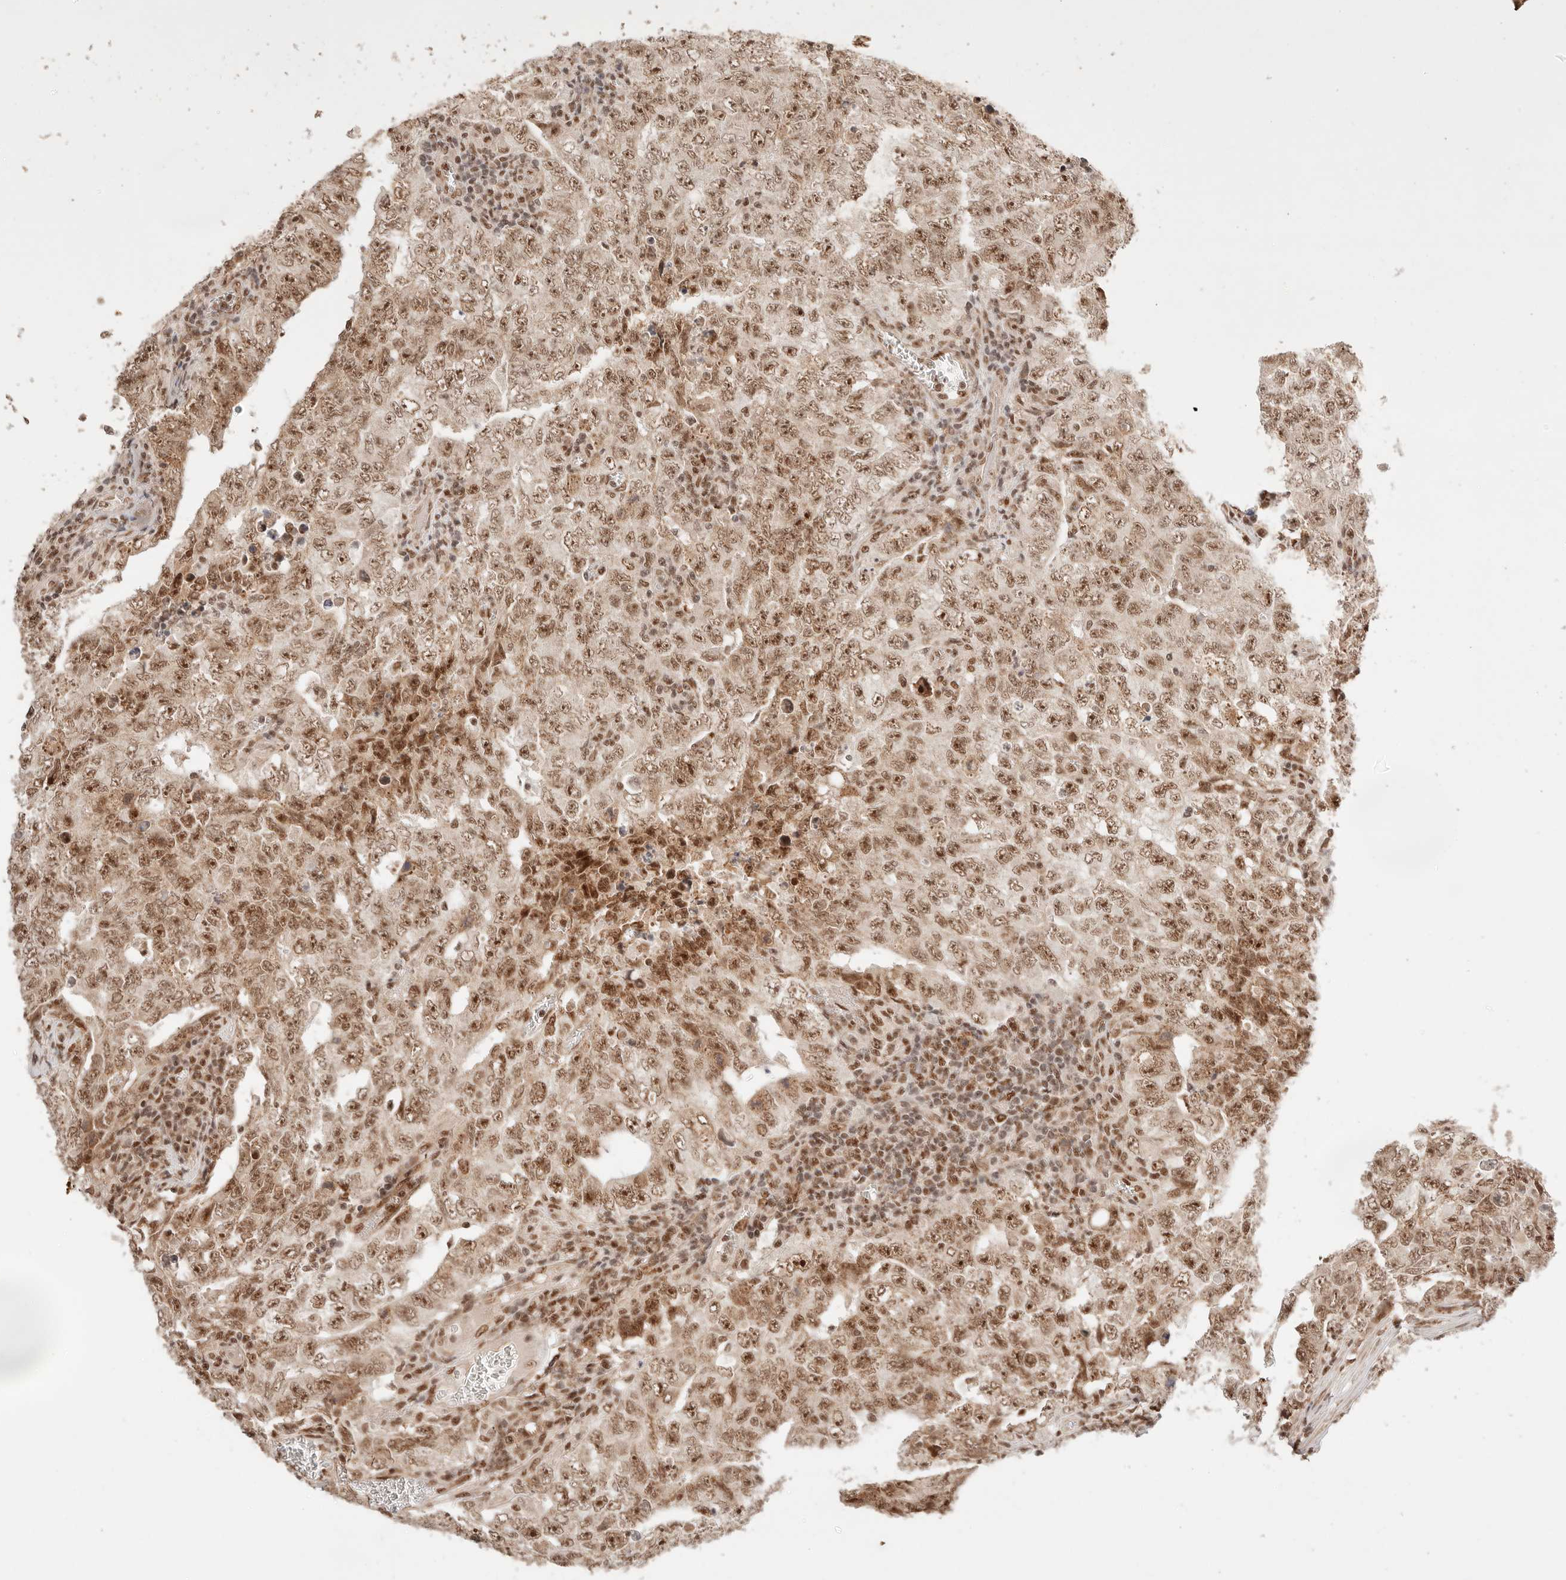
{"staining": {"intensity": "moderate", "quantity": ">75%", "location": "nuclear"}, "tissue": "testis cancer", "cell_type": "Tumor cells", "image_type": "cancer", "snomed": [{"axis": "morphology", "description": "Carcinoma, Embryonal, NOS"}, {"axis": "topography", "description": "Testis"}], "caption": "Protein analysis of testis cancer (embryonal carcinoma) tissue demonstrates moderate nuclear staining in approximately >75% of tumor cells. The protein is stained brown, and the nuclei are stained in blue (DAB IHC with brightfield microscopy, high magnification).", "gene": "GTF2E2", "patient": {"sex": "male", "age": 26}}